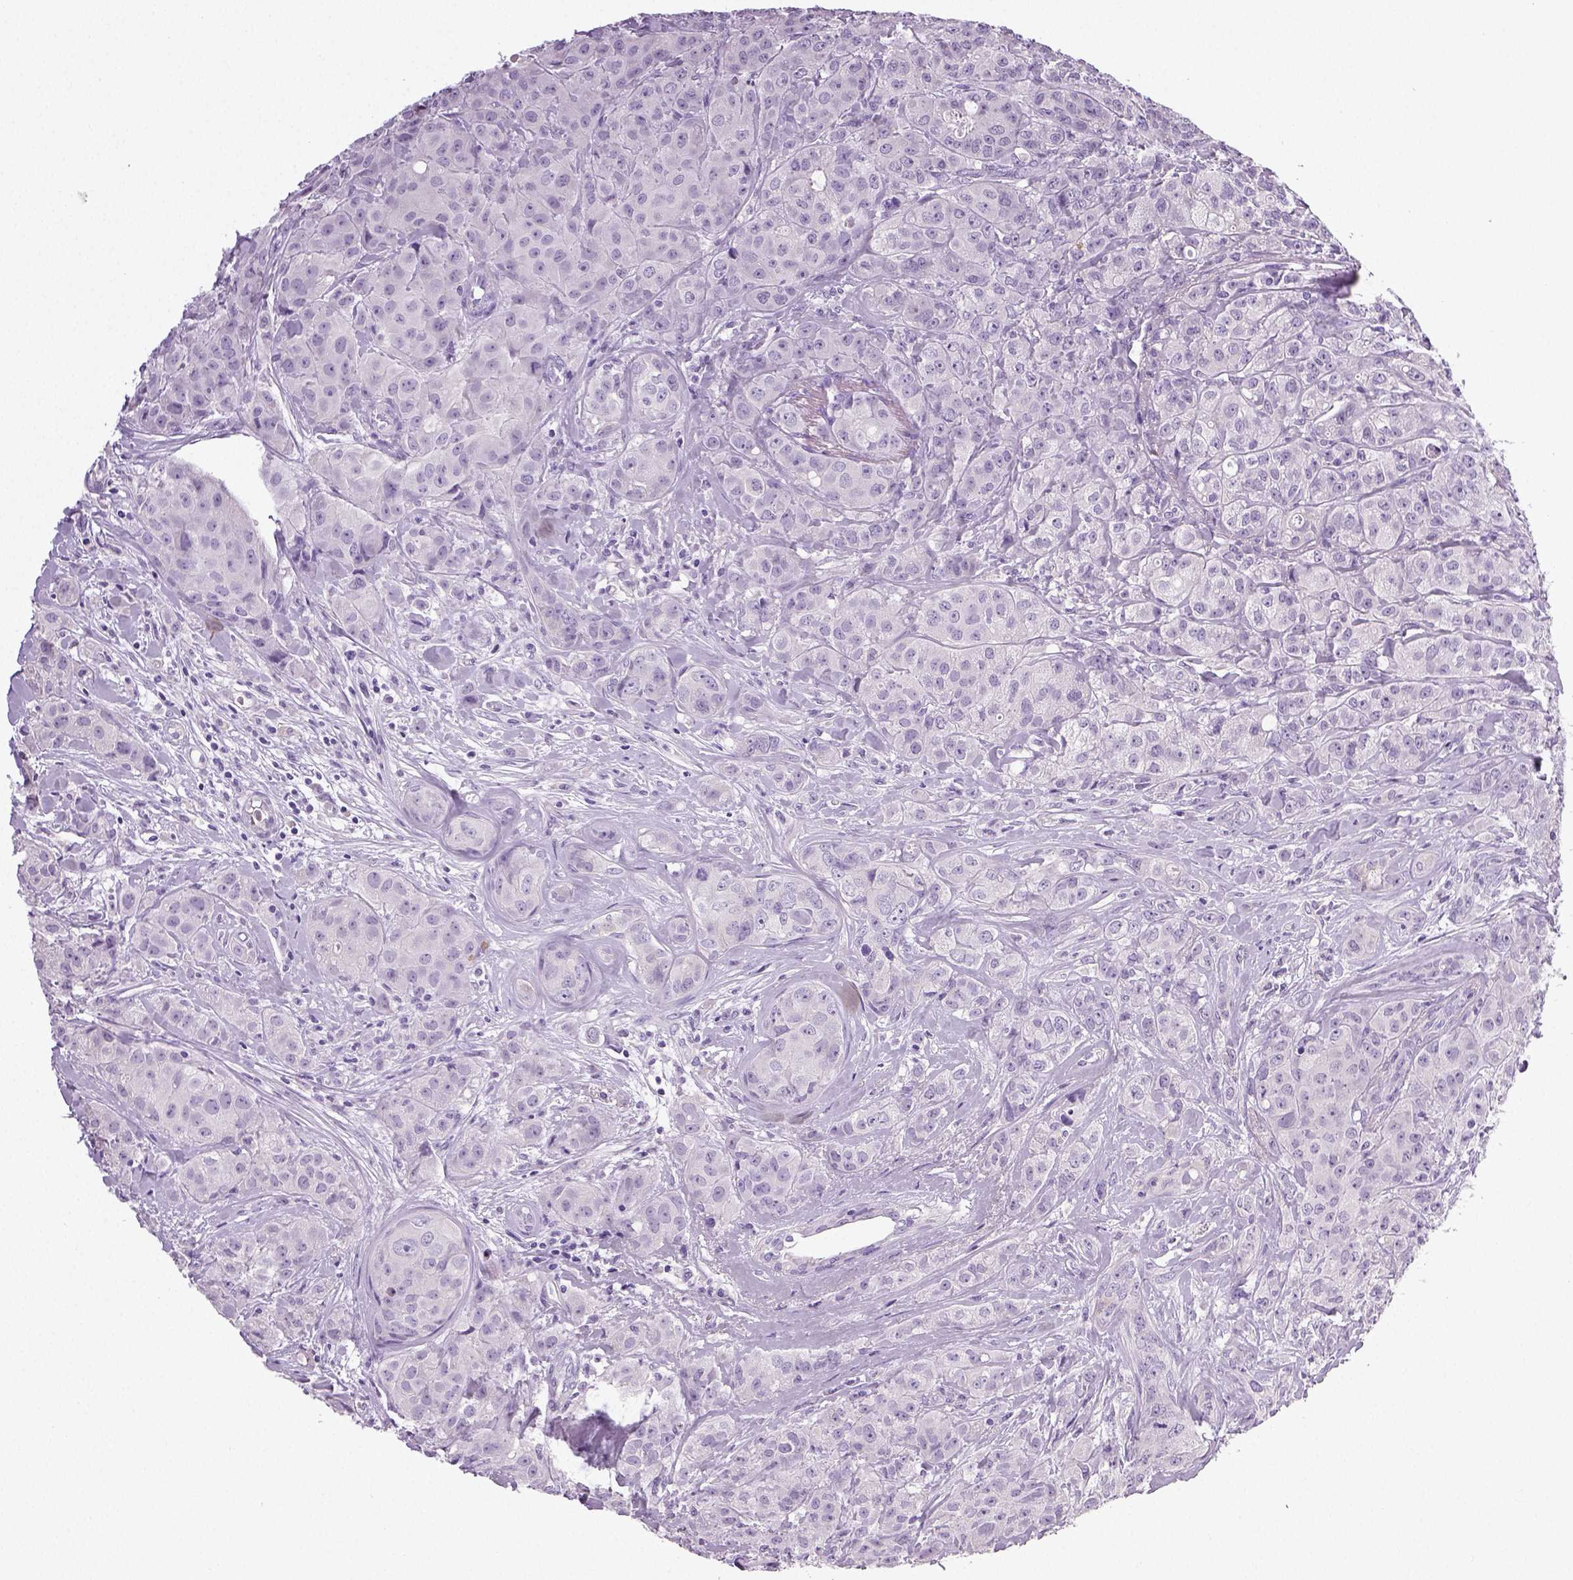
{"staining": {"intensity": "negative", "quantity": "none", "location": "none"}, "tissue": "breast cancer", "cell_type": "Tumor cells", "image_type": "cancer", "snomed": [{"axis": "morphology", "description": "Duct carcinoma"}, {"axis": "topography", "description": "Breast"}], "caption": "Photomicrograph shows no significant protein staining in tumor cells of breast cancer. The staining was performed using DAB (3,3'-diaminobenzidine) to visualize the protein expression in brown, while the nuclei were stained in blue with hematoxylin (Magnification: 20x).", "gene": "NECAB2", "patient": {"sex": "female", "age": 43}}